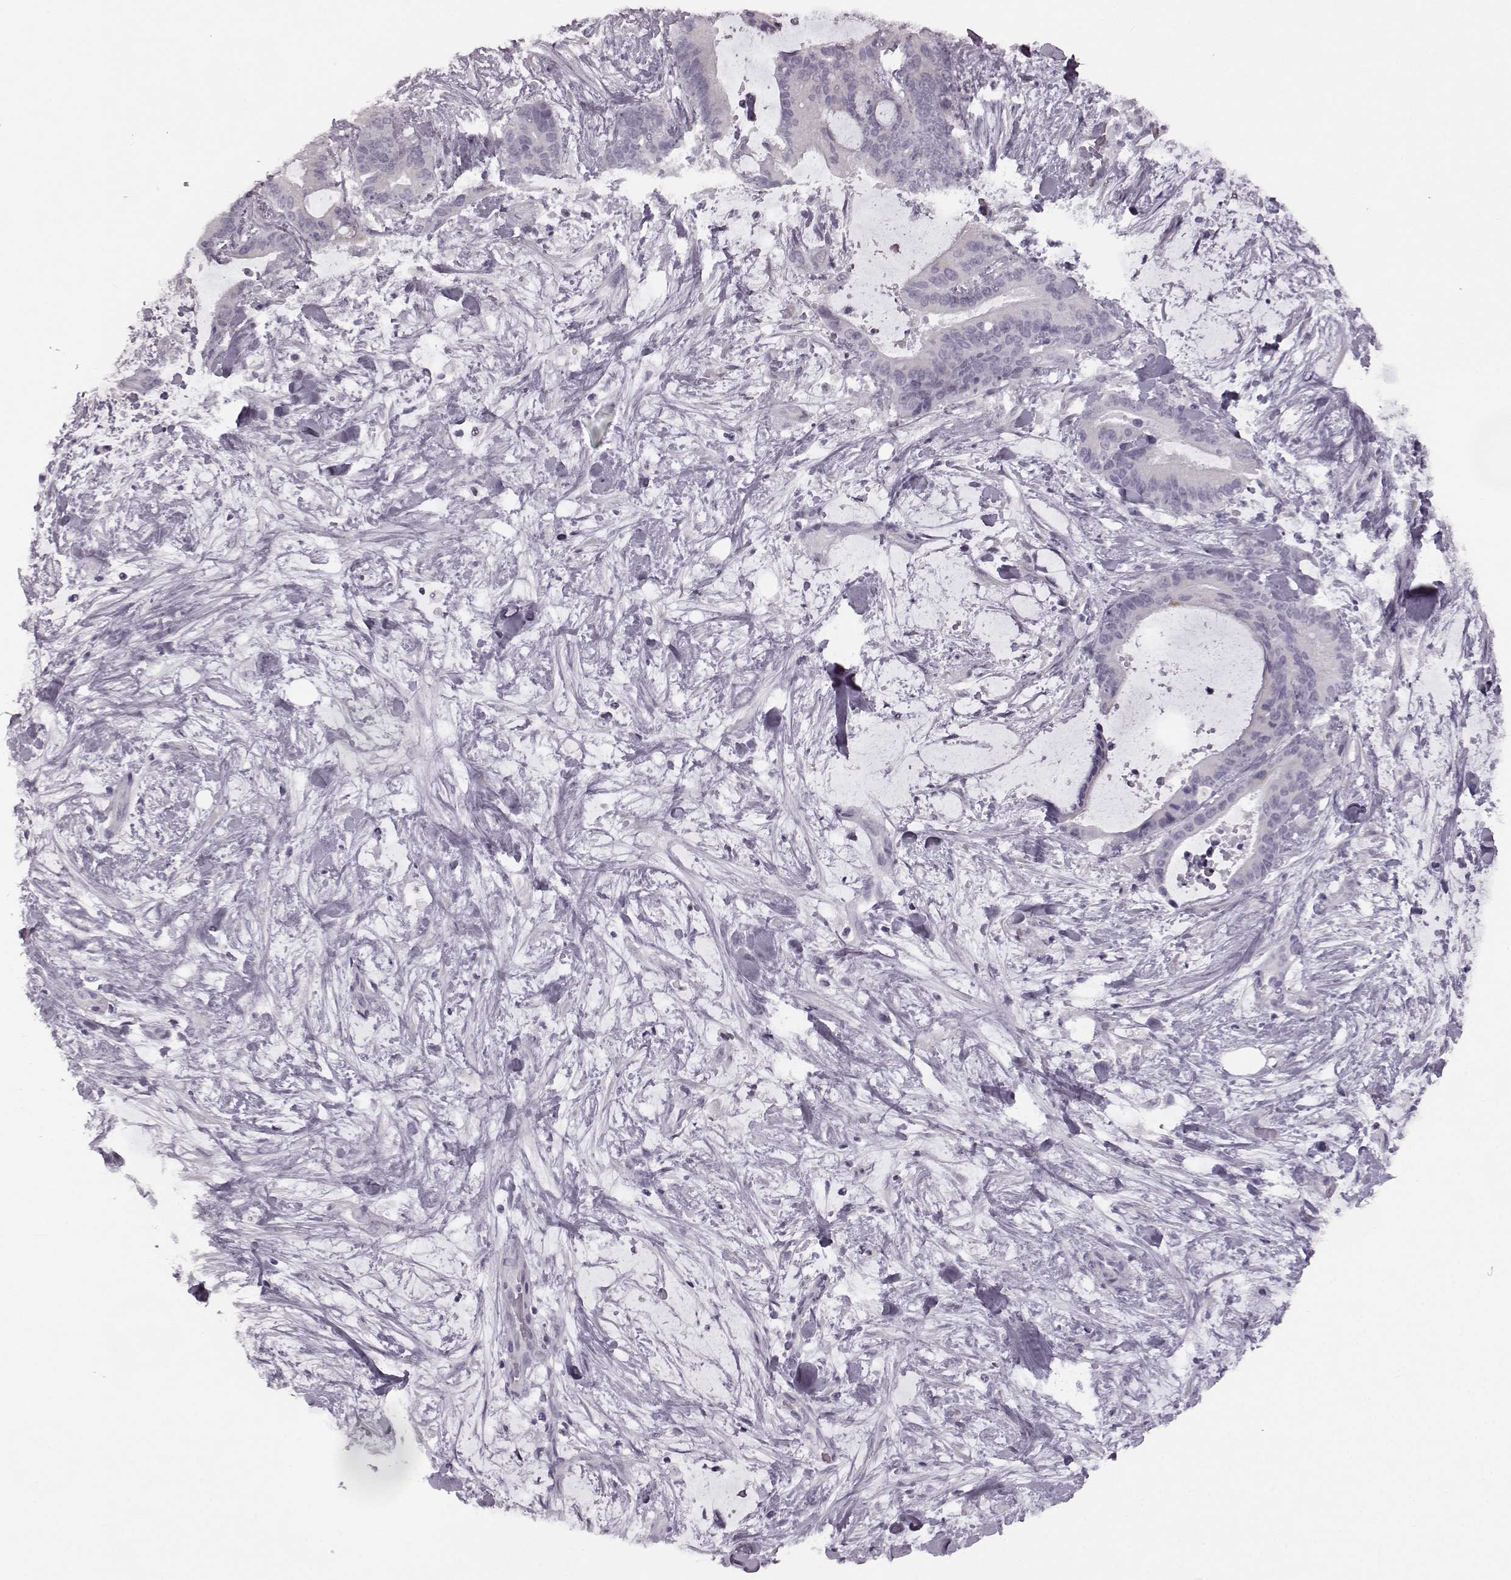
{"staining": {"intensity": "negative", "quantity": "none", "location": "none"}, "tissue": "liver cancer", "cell_type": "Tumor cells", "image_type": "cancer", "snomed": [{"axis": "morphology", "description": "Cholangiocarcinoma"}, {"axis": "topography", "description": "Liver"}], "caption": "Immunohistochemistry (IHC) of human cholangiocarcinoma (liver) exhibits no expression in tumor cells. (Stains: DAB (3,3'-diaminobenzidine) immunohistochemistry (IHC) with hematoxylin counter stain, Microscopy: brightfield microscopy at high magnification).", "gene": "SEMG2", "patient": {"sex": "female", "age": 73}}